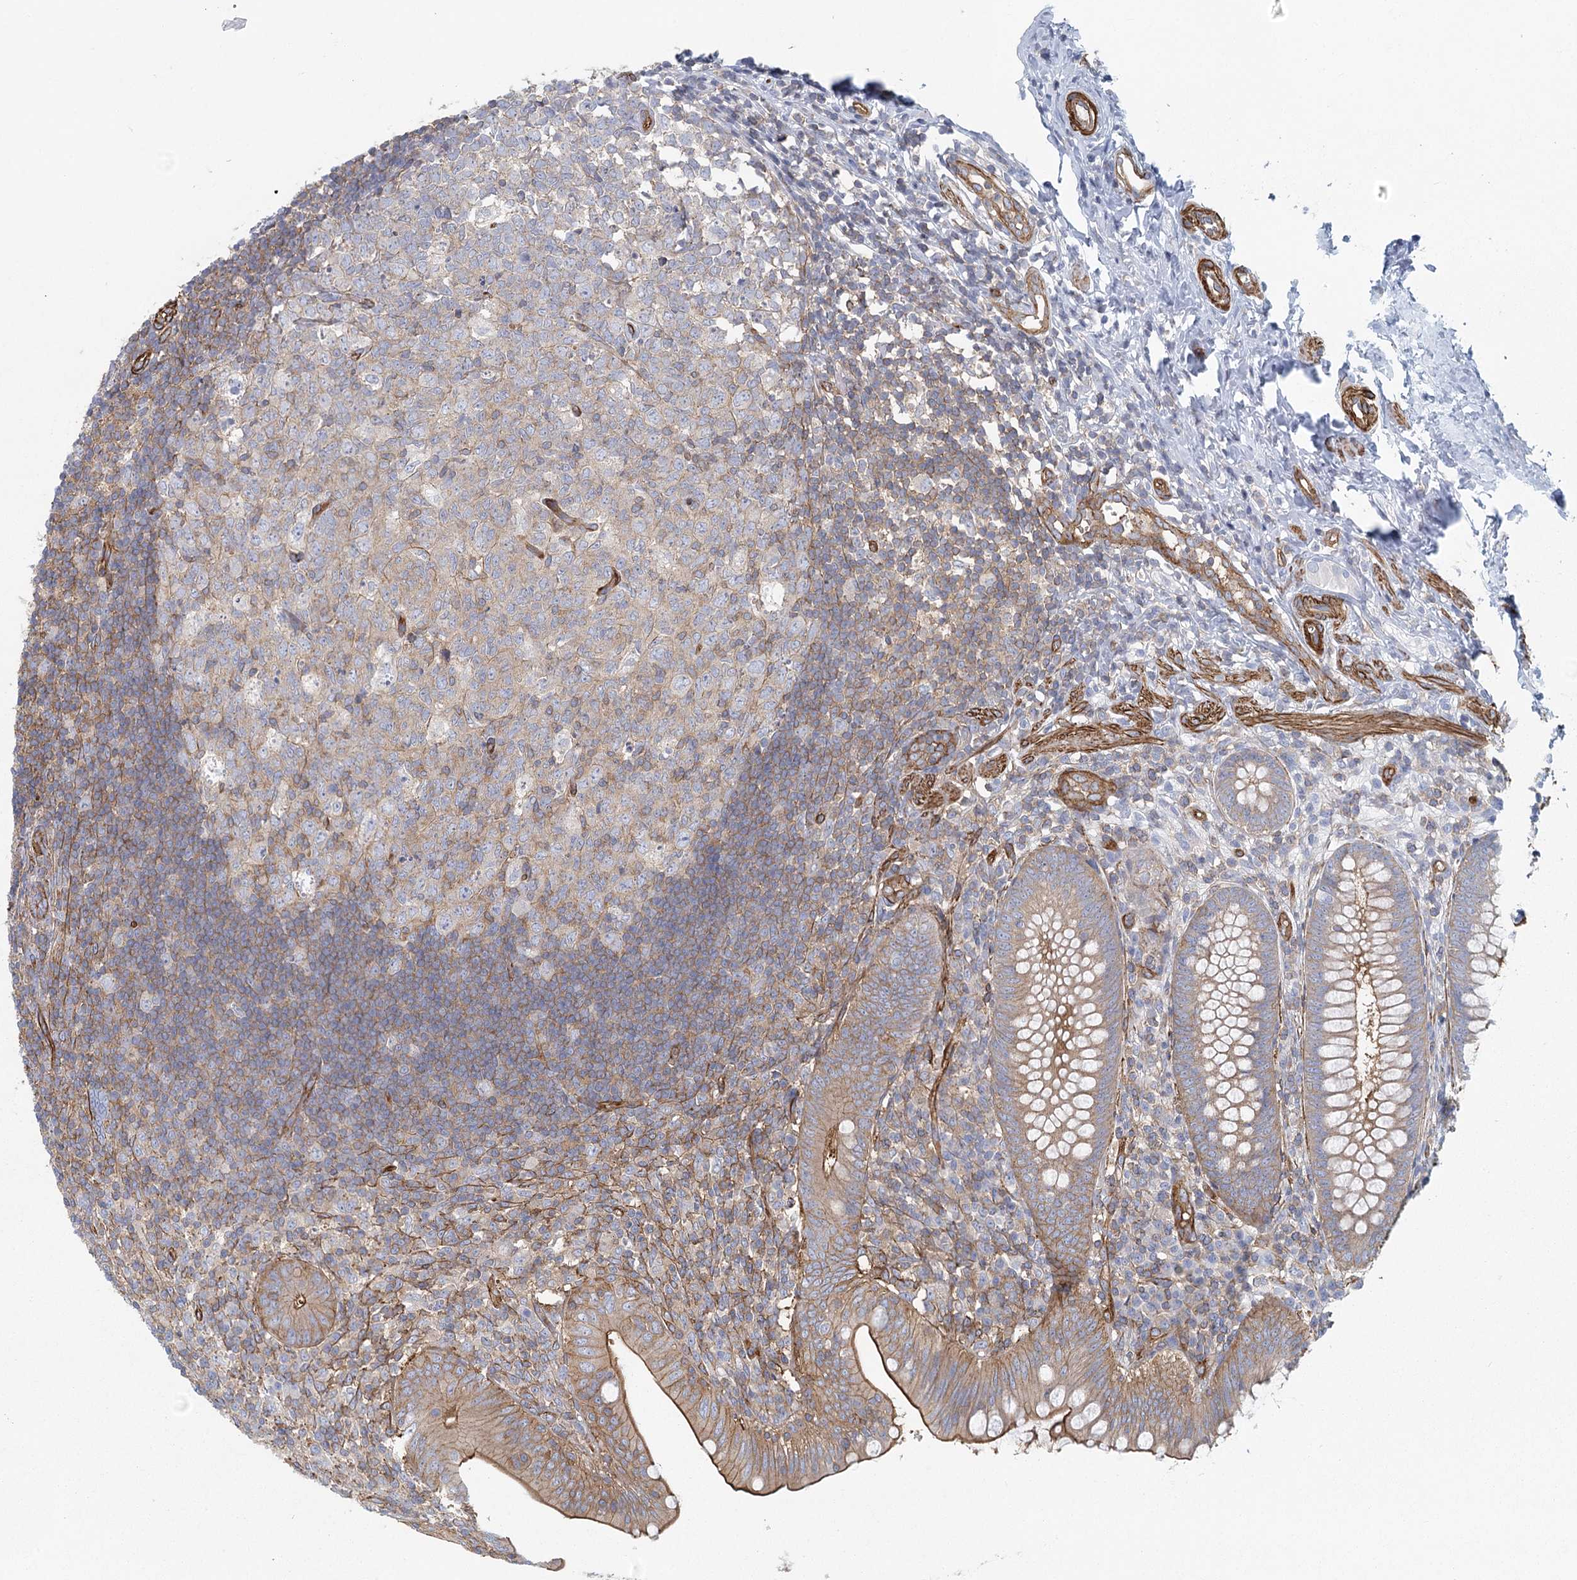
{"staining": {"intensity": "moderate", "quantity": ">75%", "location": "cytoplasmic/membranous"}, "tissue": "appendix", "cell_type": "Glandular cells", "image_type": "normal", "snomed": [{"axis": "morphology", "description": "Normal tissue, NOS"}, {"axis": "topography", "description": "Appendix"}], "caption": "Glandular cells show medium levels of moderate cytoplasmic/membranous expression in approximately >75% of cells in benign appendix.", "gene": "IFT46", "patient": {"sex": "male", "age": 14}}